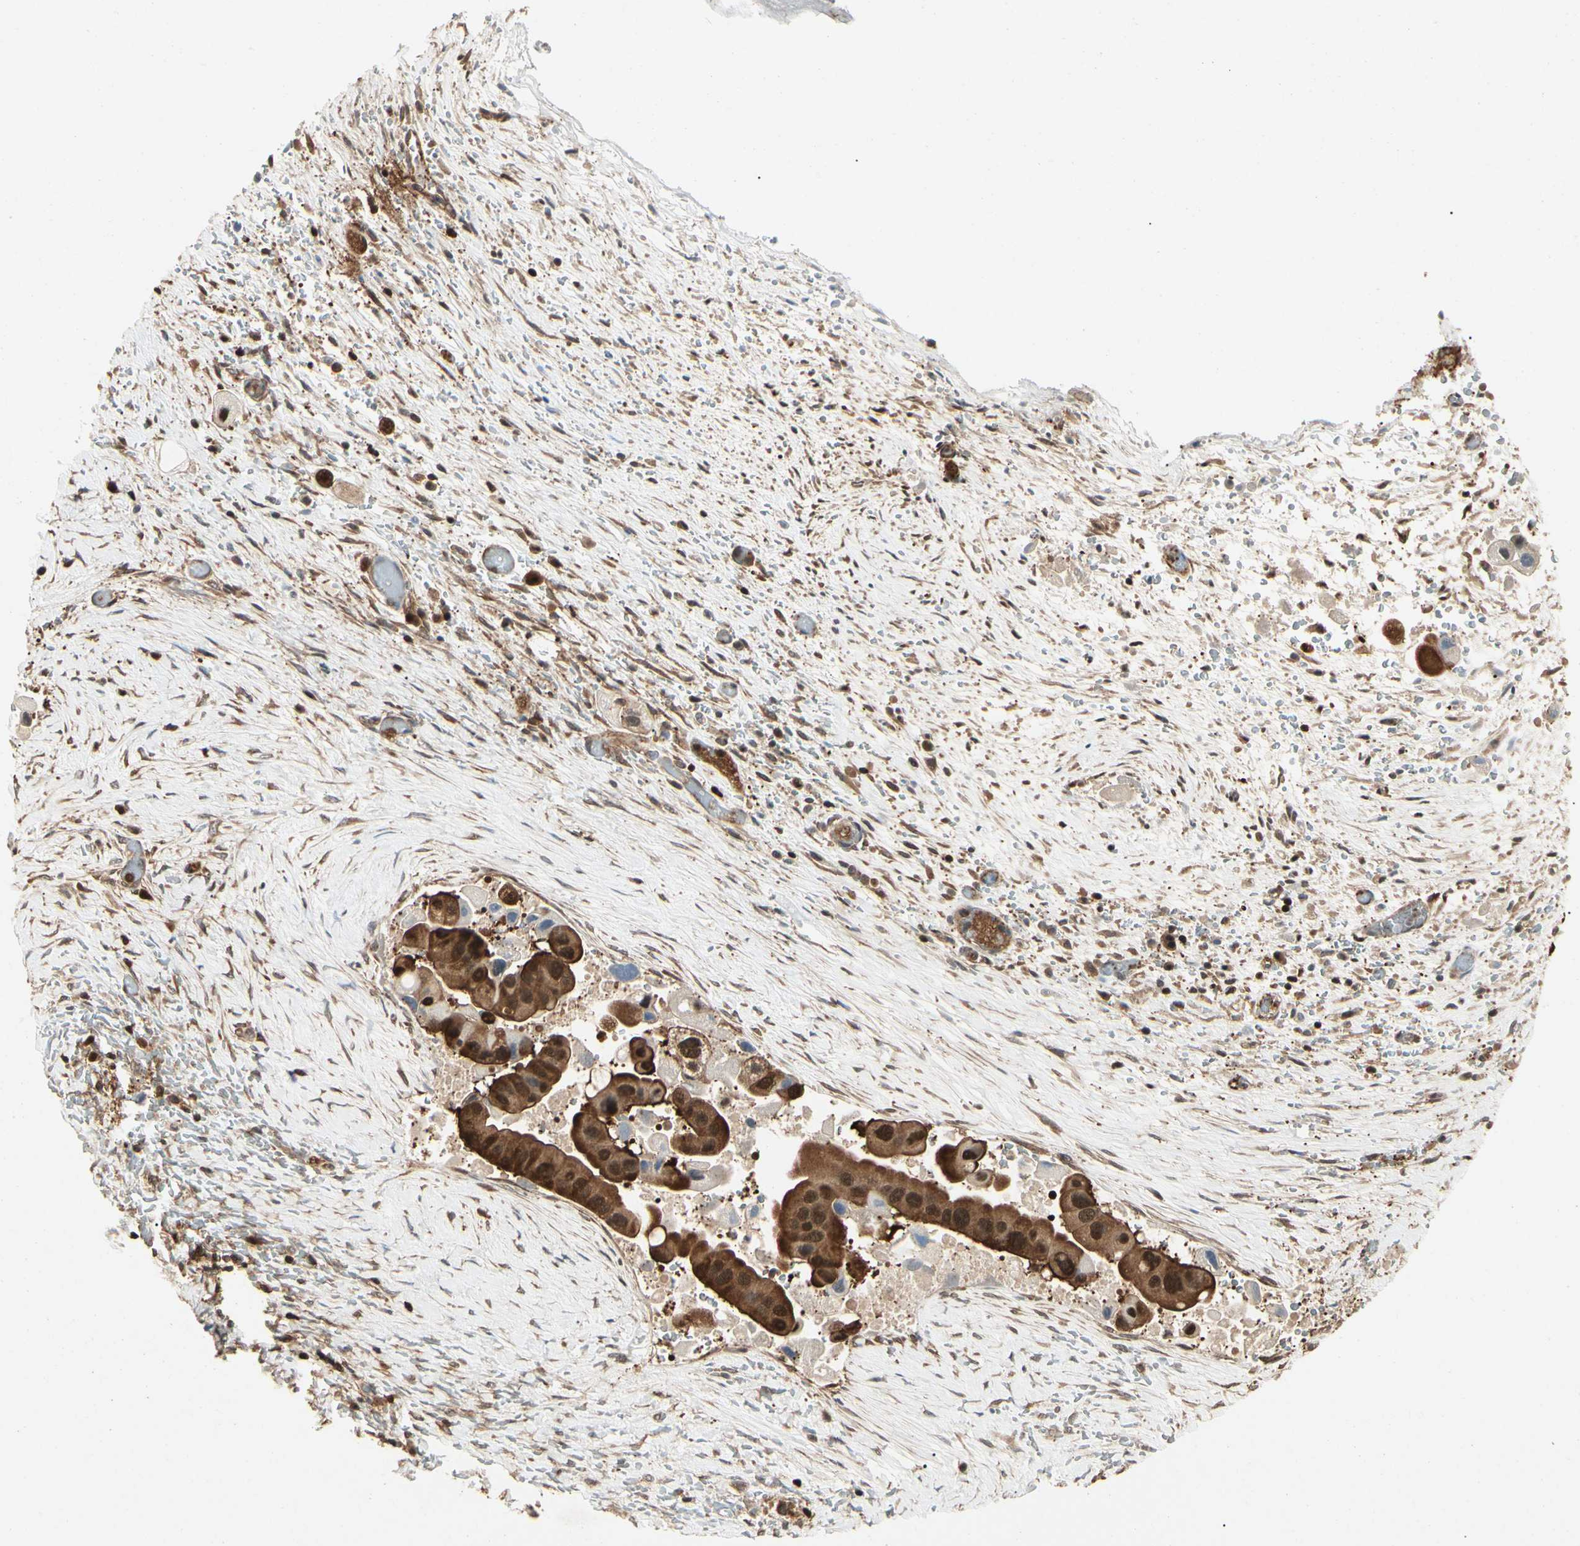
{"staining": {"intensity": "strong", "quantity": ">75%", "location": "cytoplasmic/membranous,nuclear"}, "tissue": "liver cancer", "cell_type": "Tumor cells", "image_type": "cancer", "snomed": [{"axis": "morphology", "description": "Normal tissue, NOS"}, {"axis": "morphology", "description": "Cholangiocarcinoma"}, {"axis": "topography", "description": "Liver"}, {"axis": "topography", "description": "Peripheral nerve tissue"}], "caption": "Immunohistochemical staining of liver cancer (cholangiocarcinoma) exhibits high levels of strong cytoplasmic/membranous and nuclear protein staining in approximately >75% of tumor cells. Immunohistochemistry stains the protein of interest in brown and the nuclei are stained blue.", "gene": "YWHAQ", "patient": {"sex": "male", "age": 50}}